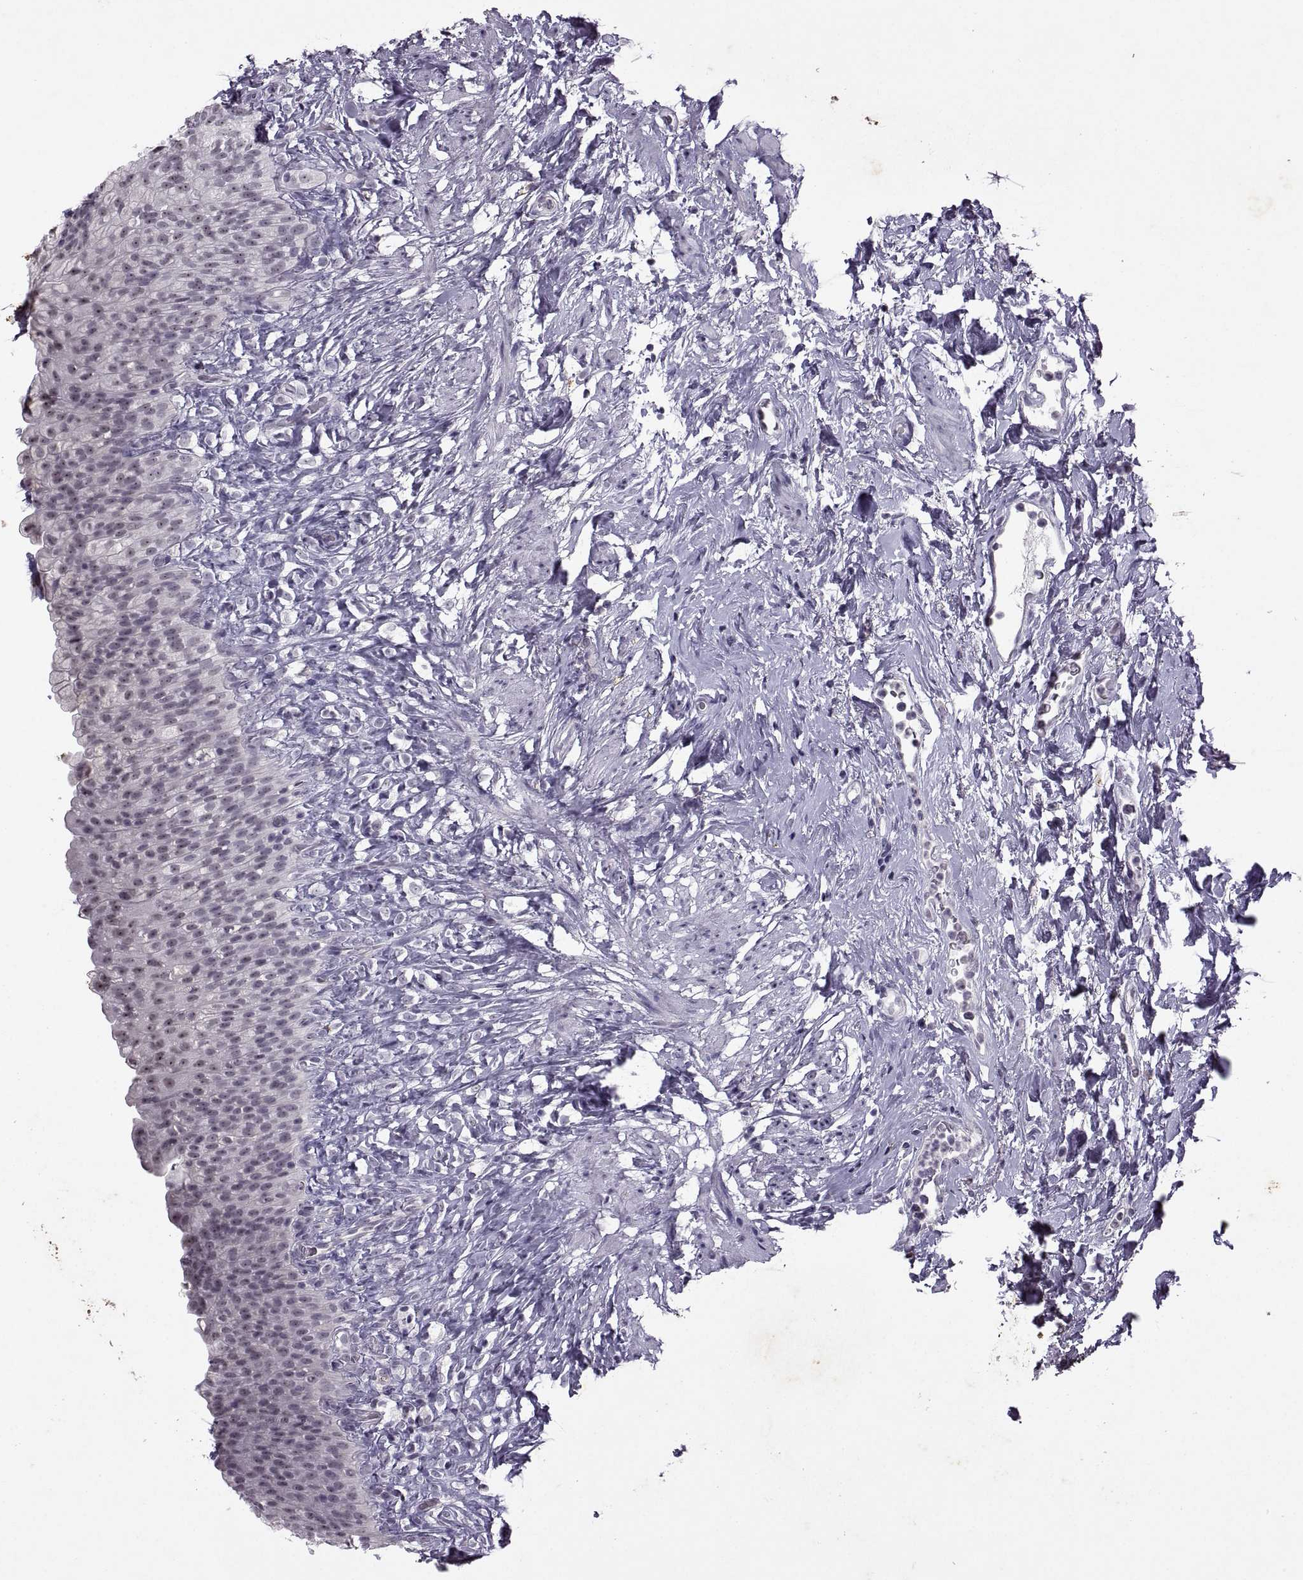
{"staining": {"intensity": "weak", "quantity": ">75%", "location": "nuclear"}, "tissue": "urinary bladder", "cell_type": "Urothelial cells", "image_type": "normal", "snomed": [{"axis": "morphology", "description": "Normal tissue, NOS"}, {"axis": "topography", "description": "Urinary bladder"}], "caption": "Human urinary bladder stained with a protein marker demonstrates weak staining in urothelial cells.", "gene": "SINHCAF", "patient": {"sex": "male", "age": 76}}